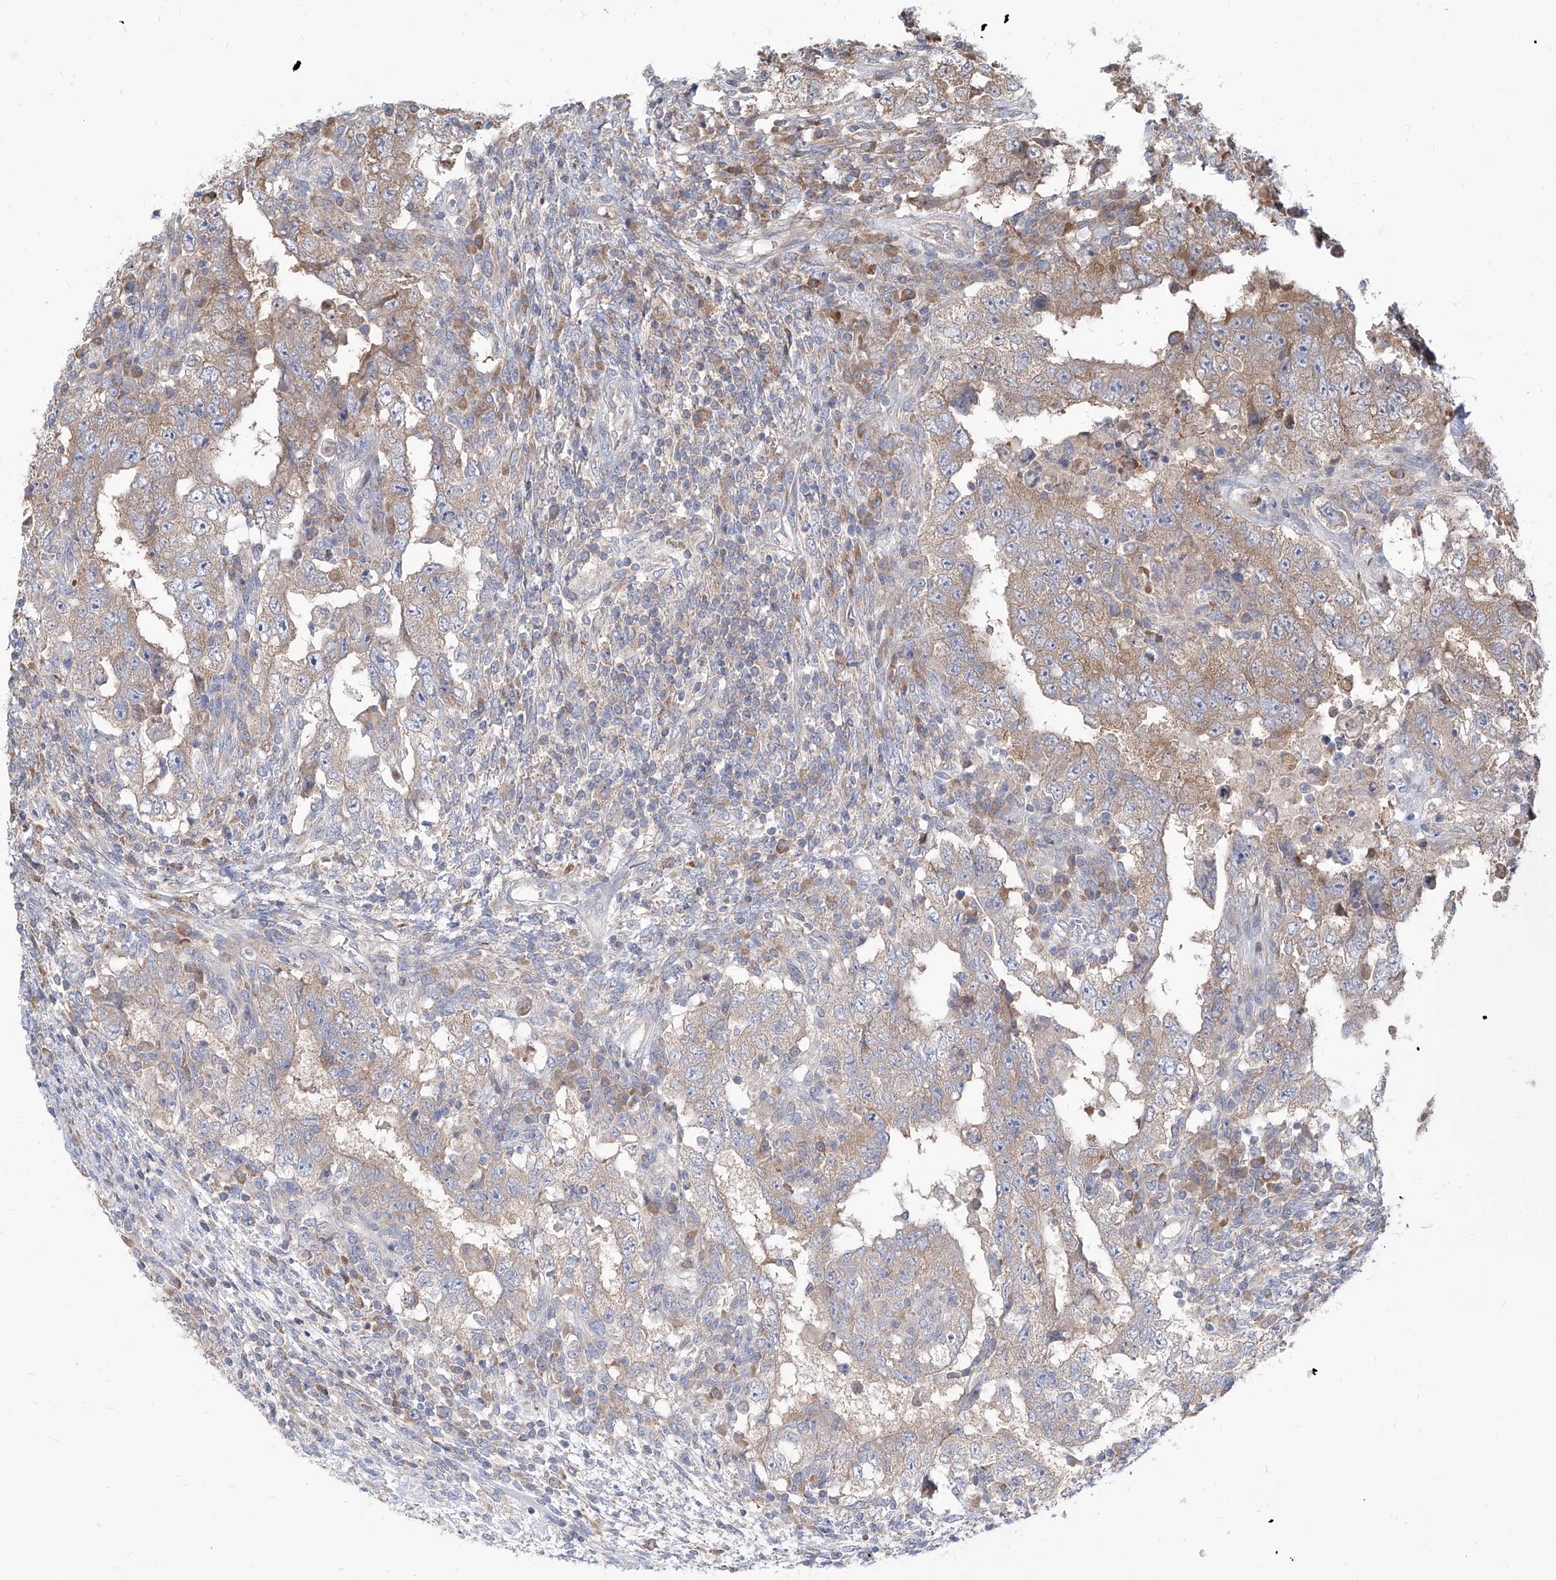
{"staining": {"intensity": "moderate", "quantity": "<25%", "location": "cytoplasmic/membranous"}, "tissue": "testis cancer", "cell_type": "Tumor cells", "image_type": "cancer", "snomed": [{"axis": "morphology", "description": "Carcinoma, Embryonal, NOS"}, {"axis": "topography", "description": "Testis"}], "caption": "There is low levels of moderate cytoplasmic/membranous expression in tumor cells of testis cancer, as demonstrated by immunohistochemical staining (brown color).", "gene": "FAM83B", "patient": {"sex": "male", "age": 26}}